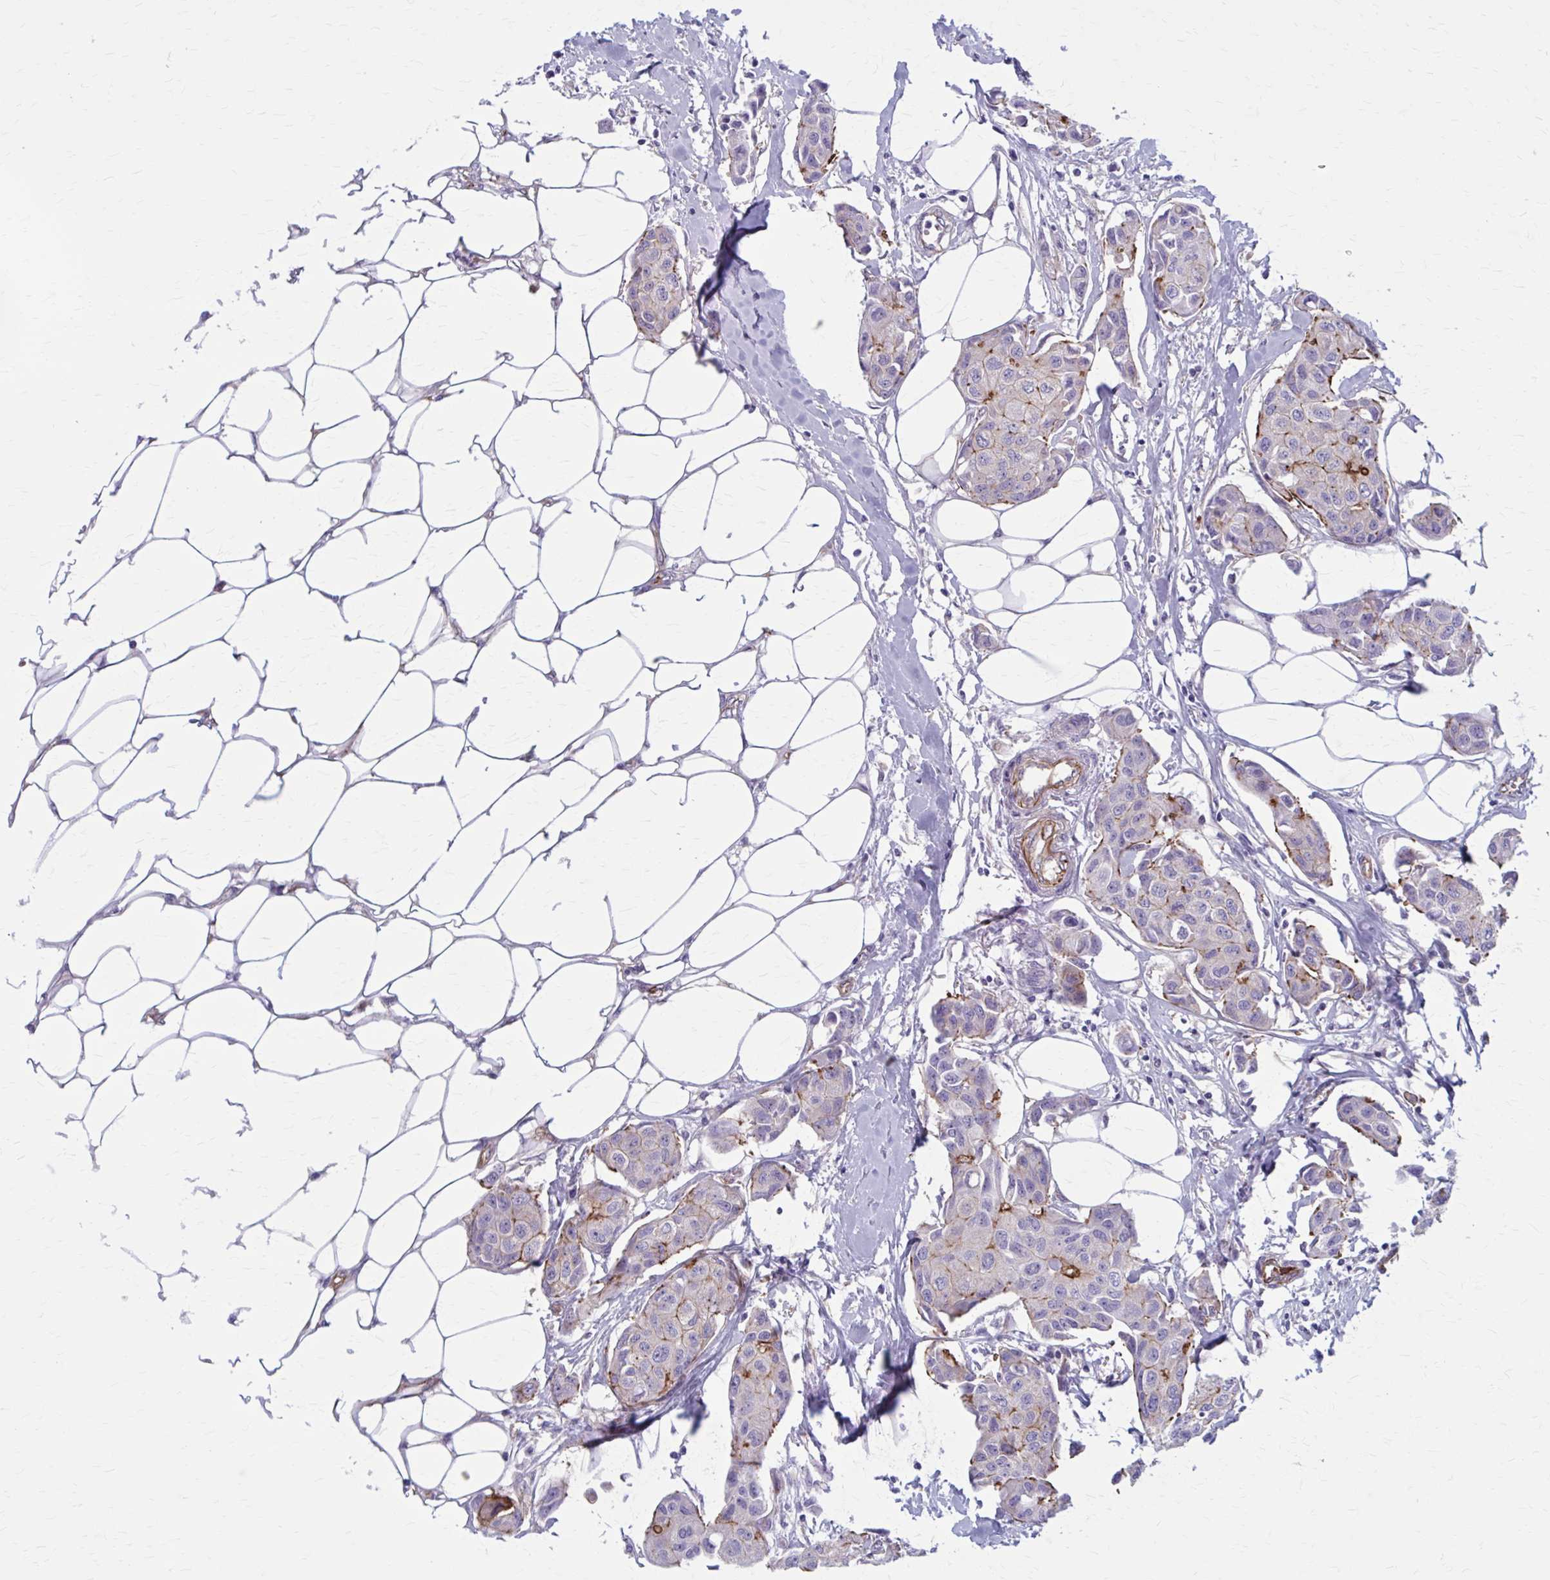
{"staining": {"intensity": "moderate", "quantity": "<25%", "location": "cytoplasmic/membranous"}, "tissue": "breast cancer", "cell_type": "Tumor cells", "image_type": "cancer", "snomed": [{"axis": "morphology", "description": "Duct carcinoma"}, {"axis": "topography", "description": "Breast"}, {"axis": "topography", "description": "Lymph node"}], "caption": "Human breast infiltrating ductal carcinoma stained with a brown dye displays moderate cytoplasmic/membranous positive staining in approximately <25% of tumor cells.", "gene": "ZDHHC7", "patient": {"sex": "female", "age": 80}}